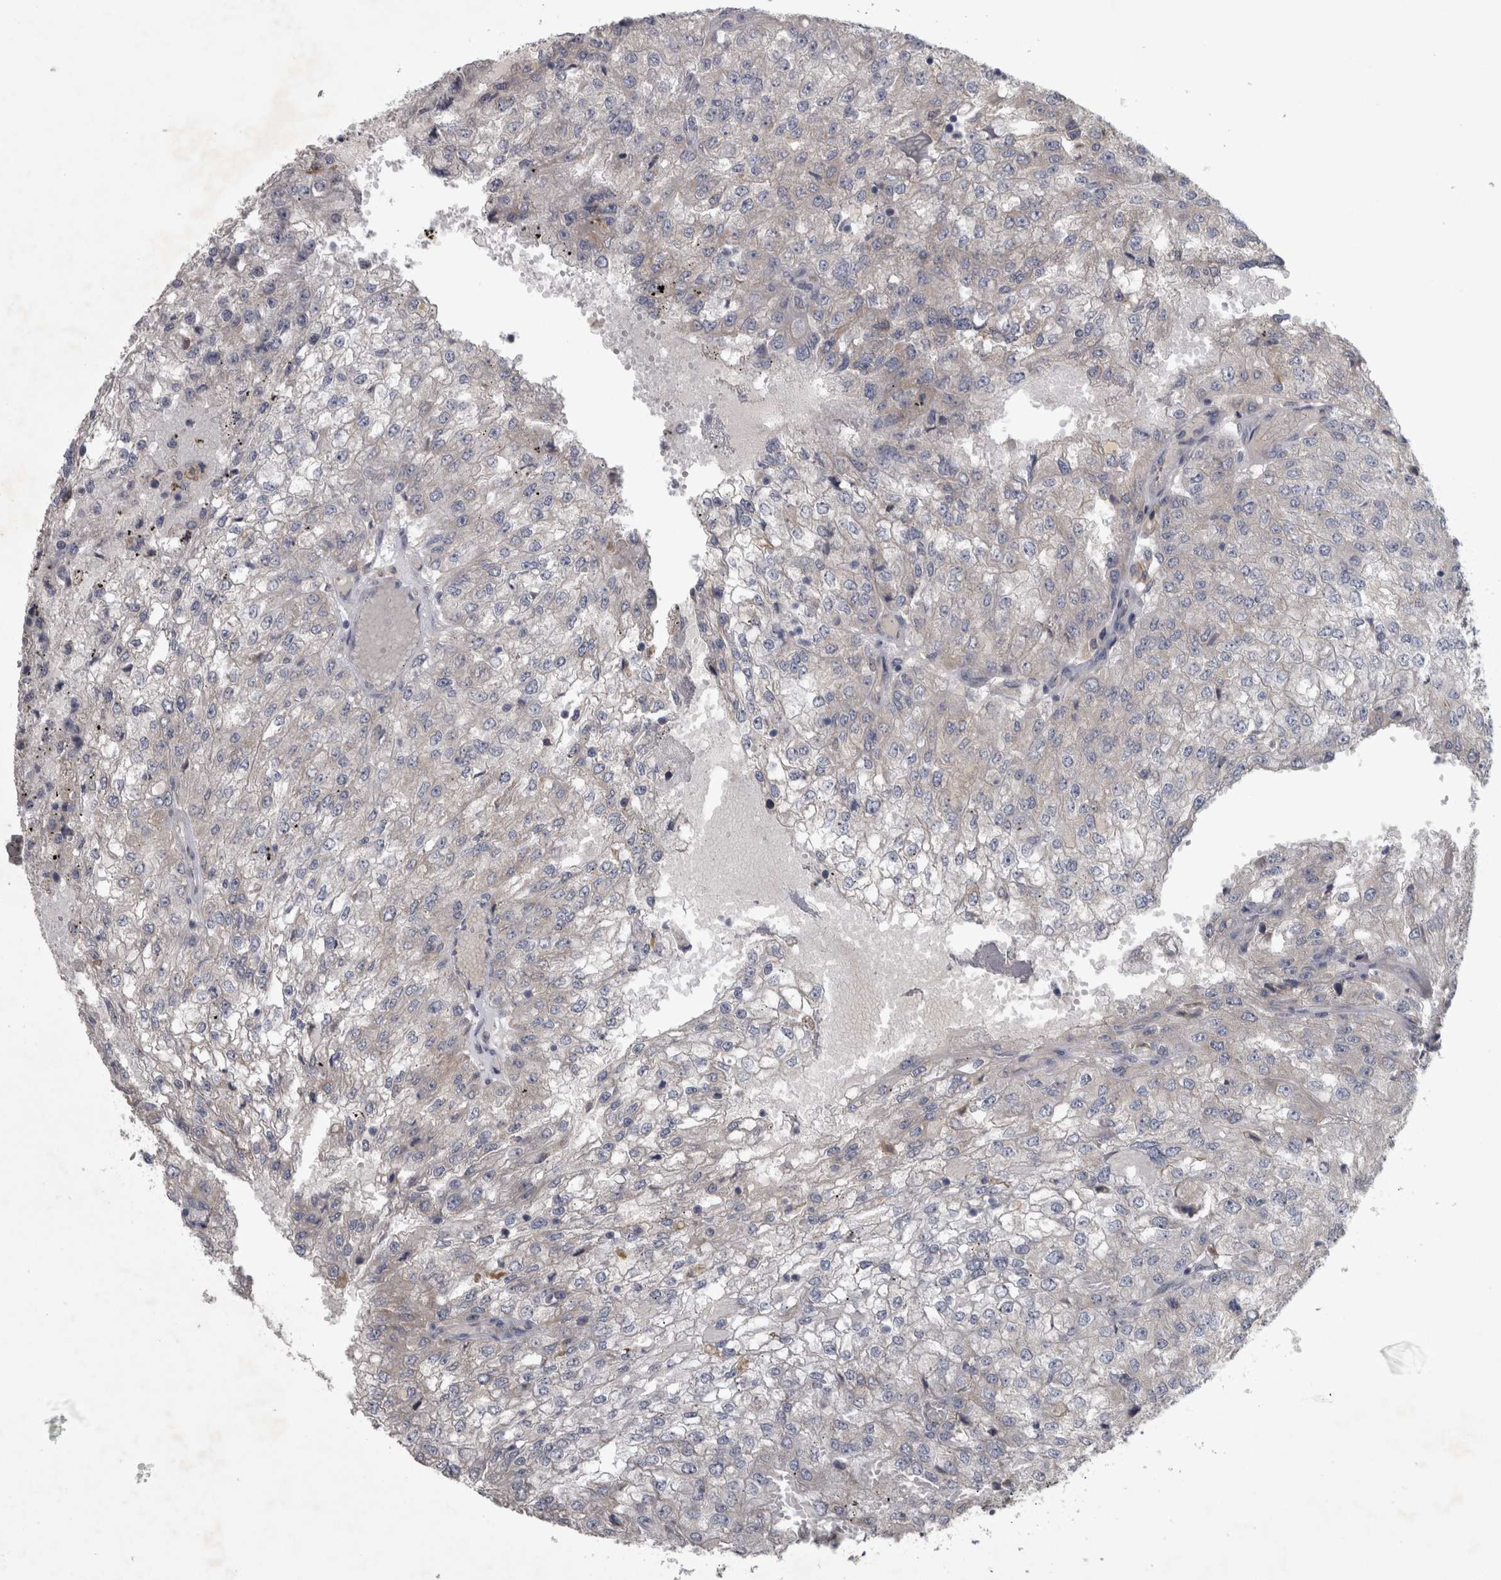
{"staining": {"intensity": "negative", "quantity": "none", "location": "none"}, "tissue": "renal cancer", "cell_type": "Tumor cells", "image_type": "cancer", "snomed": [{"axis": "morphology", "description": "Adenocarcinoma, NOS"}, {"axis": "topography", "description": "Kidney"}], "caption": "High power microscopy photomicrograph of an immunohistochemistry (IHC) histopathology image of adenocarcinoma (renal), revealing no significant positivity in tumor cells.", "gene": "DBT", "patient": {"sex": "female", "age": 54}}